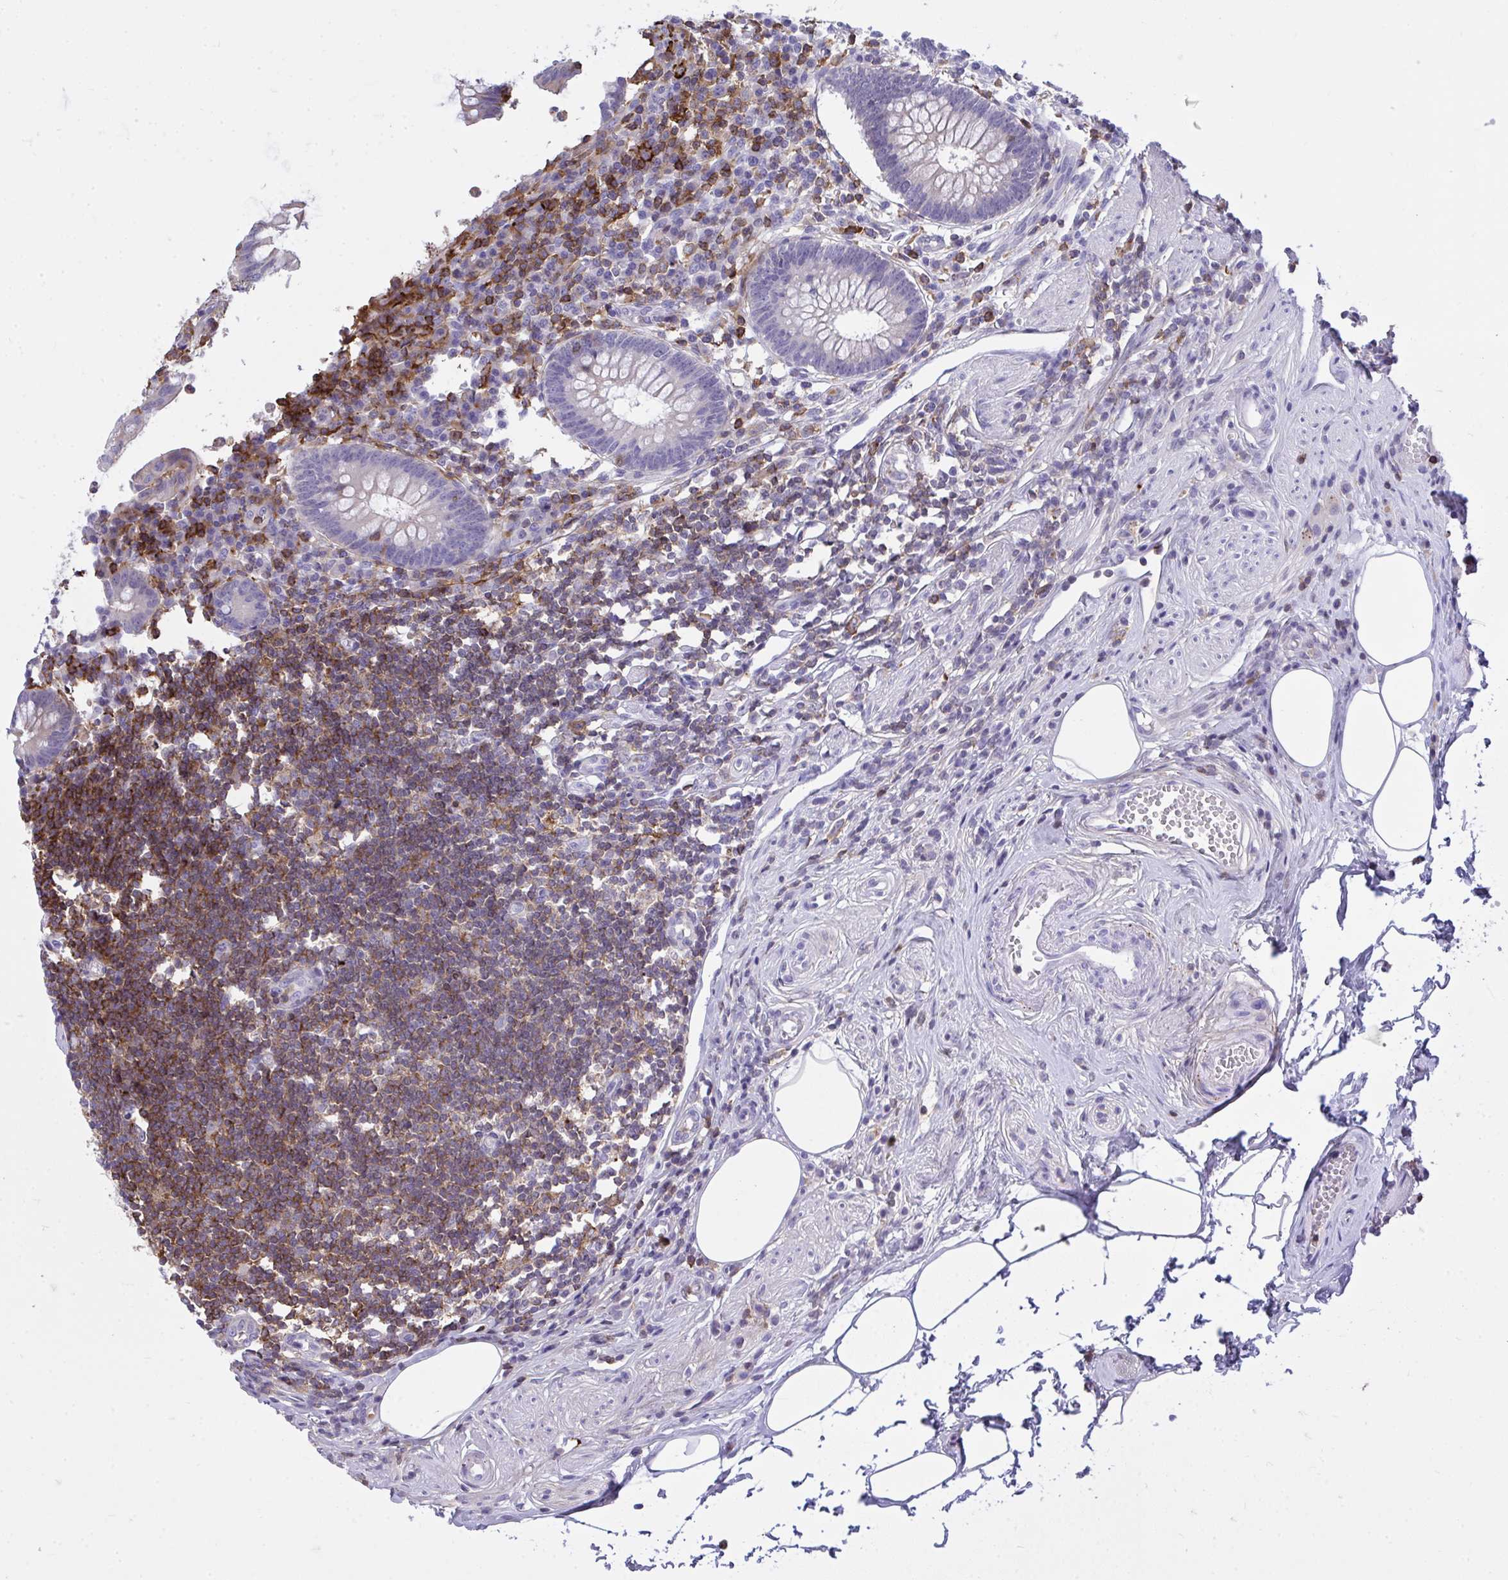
{"staining": {"intensity": "negative", "quantity": "none", "location": "none"}, "tissue": "appendix", "cell_type": "Glandular cells", "image_type": "normal", "snomed": [{"axis": "morphology", "description": "Normal tissue, NOS"}, {"axis": "topography", "description": "Appendix"}], "caption": "Immunohistochemical staining of unremarkable human appendix demonstrates no significant expression in glandular cells. (Stains: DAB immunohistochemistry with hematoxylin counter stain, Microscopy: brightfield microscopy at high magnification).", "gene": "AP5M1", "patient": {"sex": "female", "age": 56}}